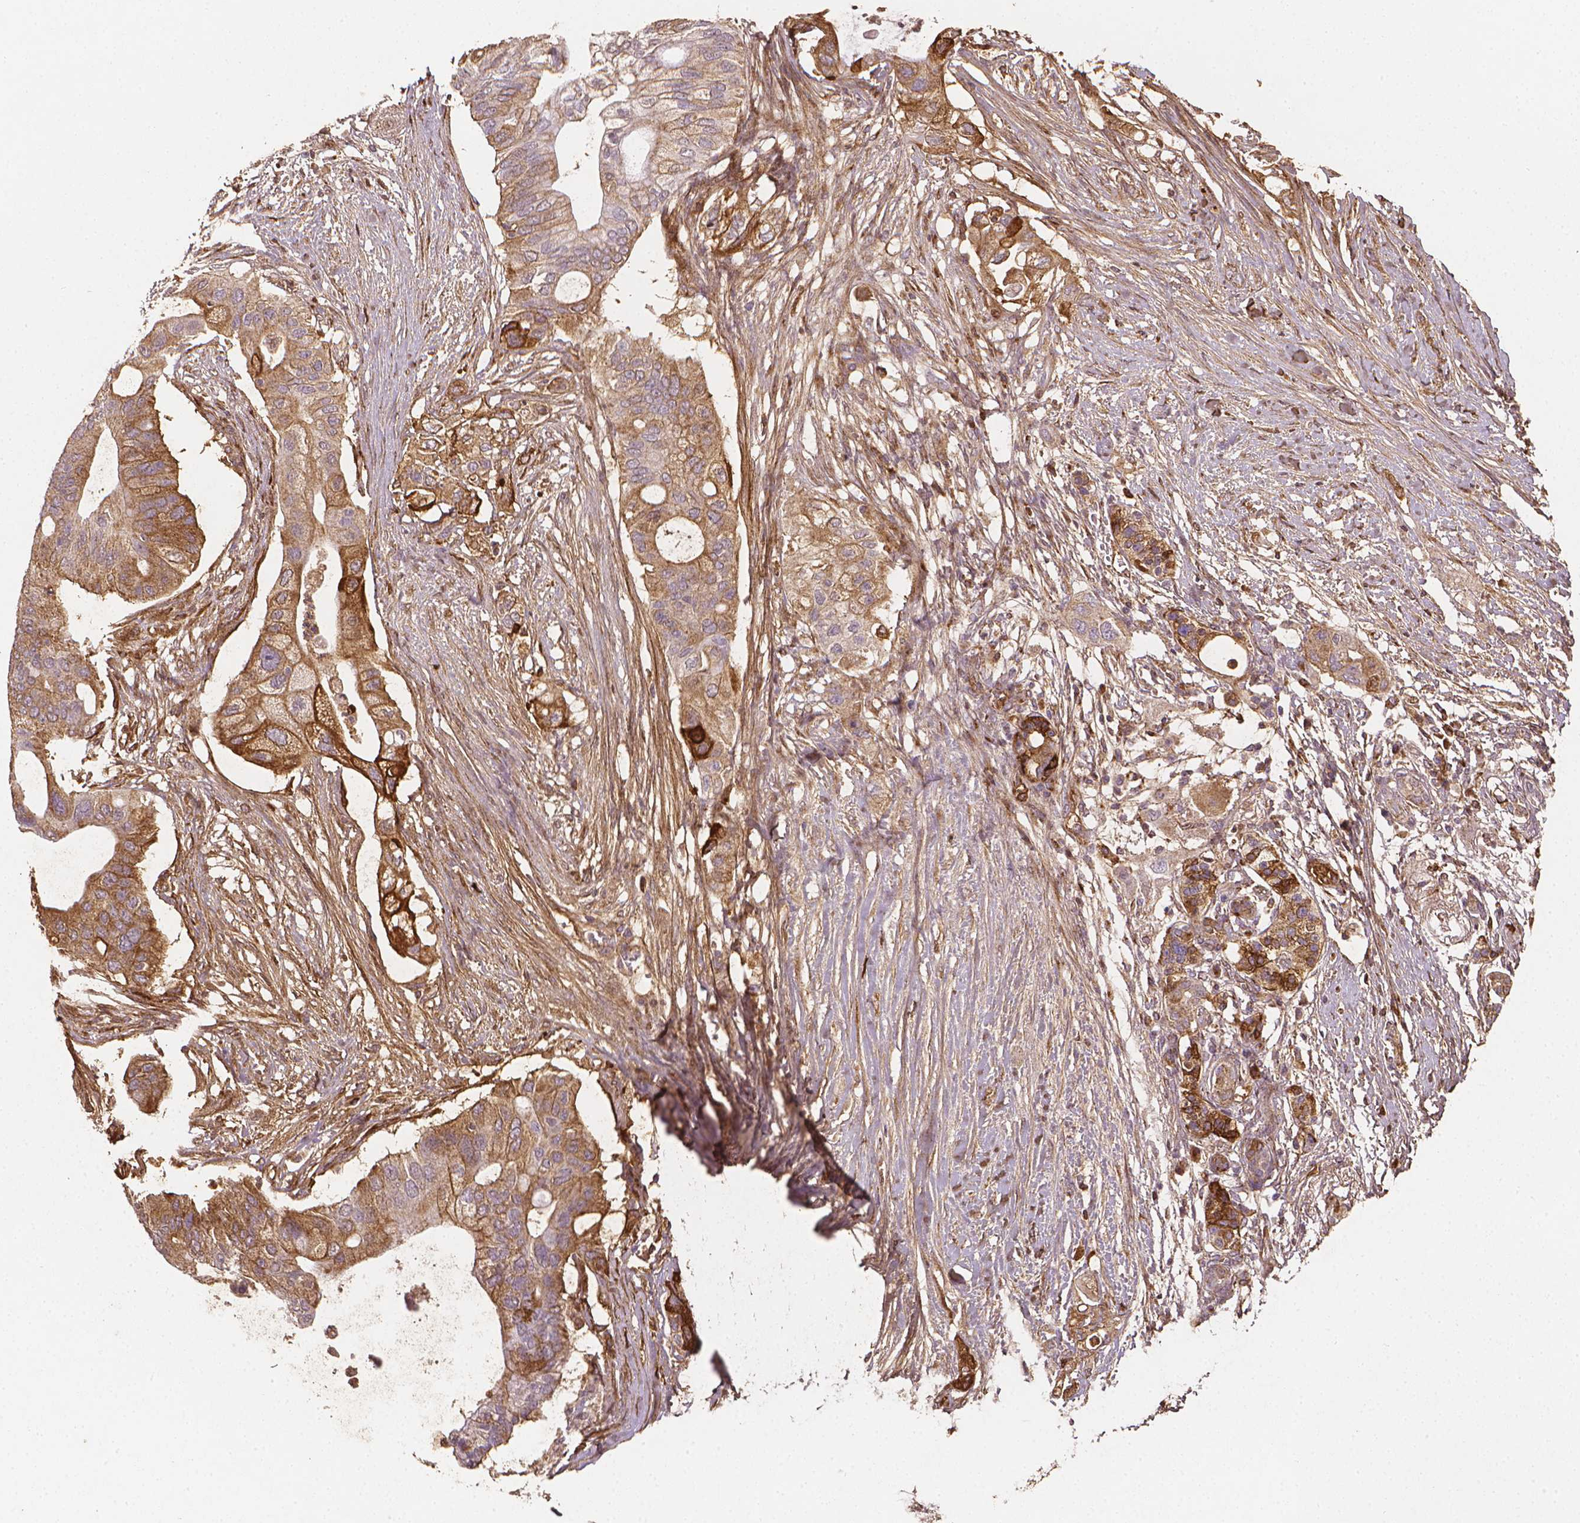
{"staining": {"intensity": "moderate", "quantity": ">75%", "location": "cytoplasmic/membranous"}, "tissue": "pancreatic cancer", "cell_type": "Tumor cells", "image_type": "cancer", "snomed": [{"axis": "morphology", "description": "Adenocarcinoma, NOS"}, {"axis": "topography", "description": "Pancreas"}], "caption": "Protein expression analysis of pancreatic cancer reveals moderate cytoplasmic/membranous positivity in about >75% of tumor cells.", "gene": "DCN", "patient": {"sex": "female", "age": 72}}